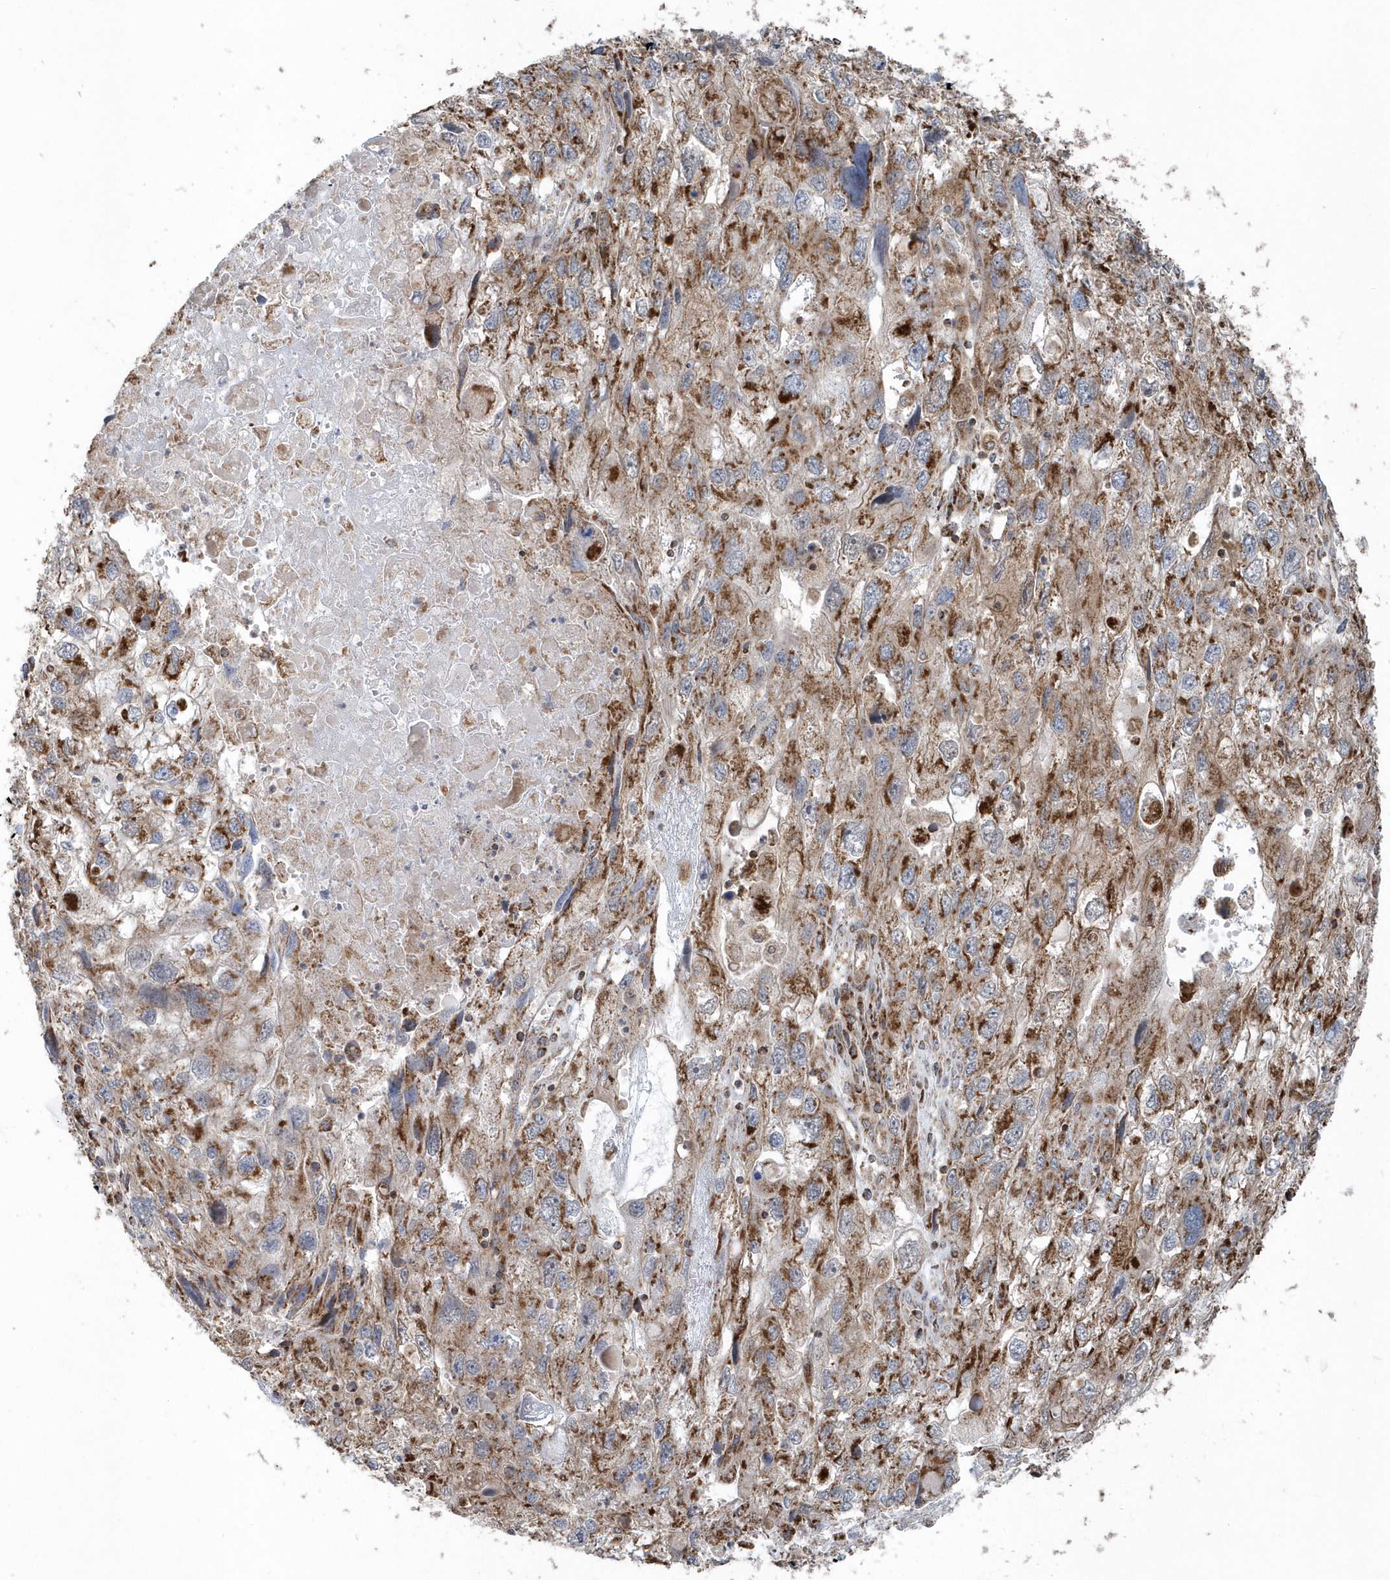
{"staining": {"intensity": "moderate", "quantity": ">75%", "location": "cytoplasmic/membranous"}, "tissue": "endometrial cancer", "cell_type": "Tumor cells", "image_type": "cancer", "snomed": [{"axis": "morphology", "description": "Adenocarcinoma, NOS"}, {"axis": "topography", "description": "Endometrium"}], "caption": "About >75% of tumor cells in human endometrial adenocarcinoma exhibit moderate cytoplasmic/membranous protein expression as visualized by brown immunohistochemical staining.", "gene": "PPP1R7", "patient": {"sex": "female", "age": 49}}